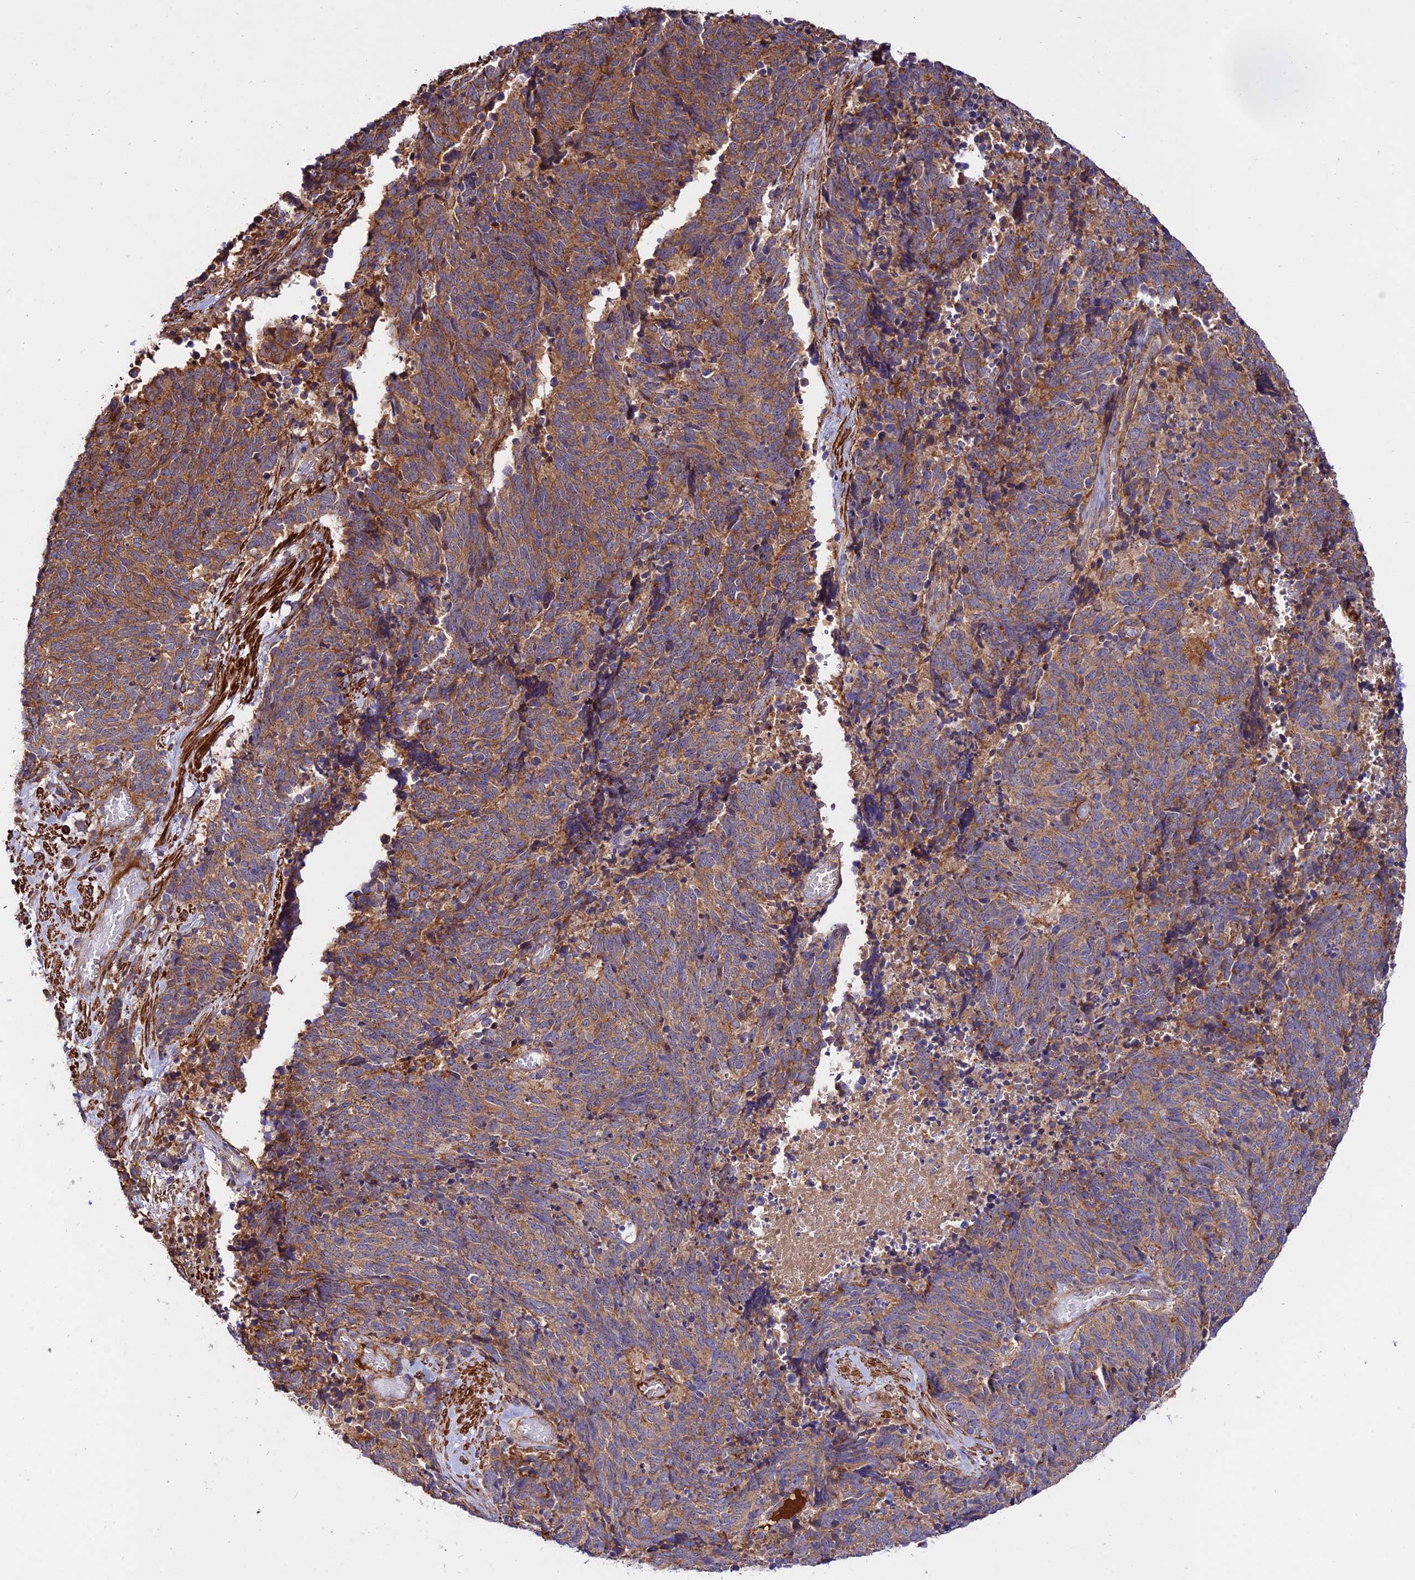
{"staining": {"intensity": "moderate", "quantity": ">75%", "location": "cytoplasmic/membranous"}, "tissue": "cervical cancer", "cell_type": "Tumor cells", "image_type": "cancer", "snomed": [{"axis": "morphology", "description": "Squamous cell carcinoma, NOS"}, {"axis": "topography", "description": "Cervix"}], "caption": "Protein expression analysis of cervical cancer (squamous cell carcinoma) demonstrates moderate cytoplasmic/membranous staining in approximately >75% of tumor cells.", "gene": "PYM1", "patient": {"sex": "female", "age": 29}}